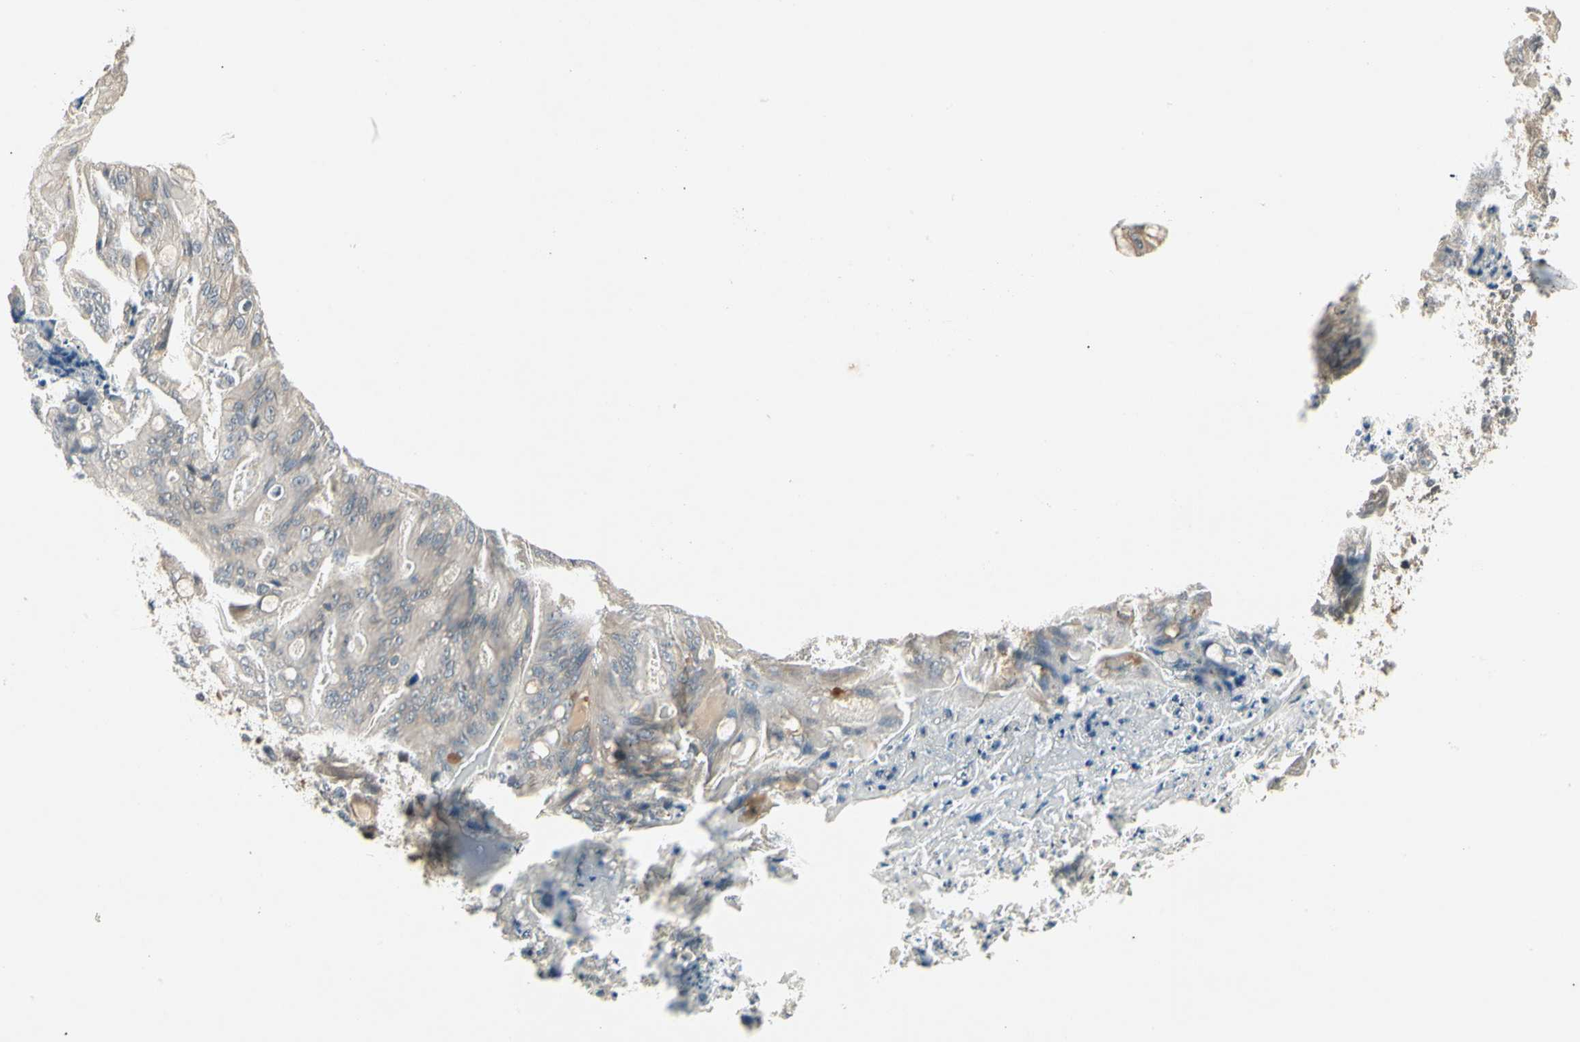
{"staining": {"intensity": "weak", "quantity": "<25%", "location": "cytoplasmic/membranous"}, "tissue": "ovarian cancer", "cell_type": "Tumor cells", "image_type": "cancer", "snomed": [{"axis": "morphology", "description": "Cystadenocarcinoma, mucinous, NOS"}, {"axis": "topography", "description": "Ovary"}], "caption": "A high-resolution image shows IHC staining of ovarian mucinous cystadenocarcinoma, which displays no significant expression in tumor cells.", "gene": "CCL4", "patient": {"sex": "female", "age": 37}}